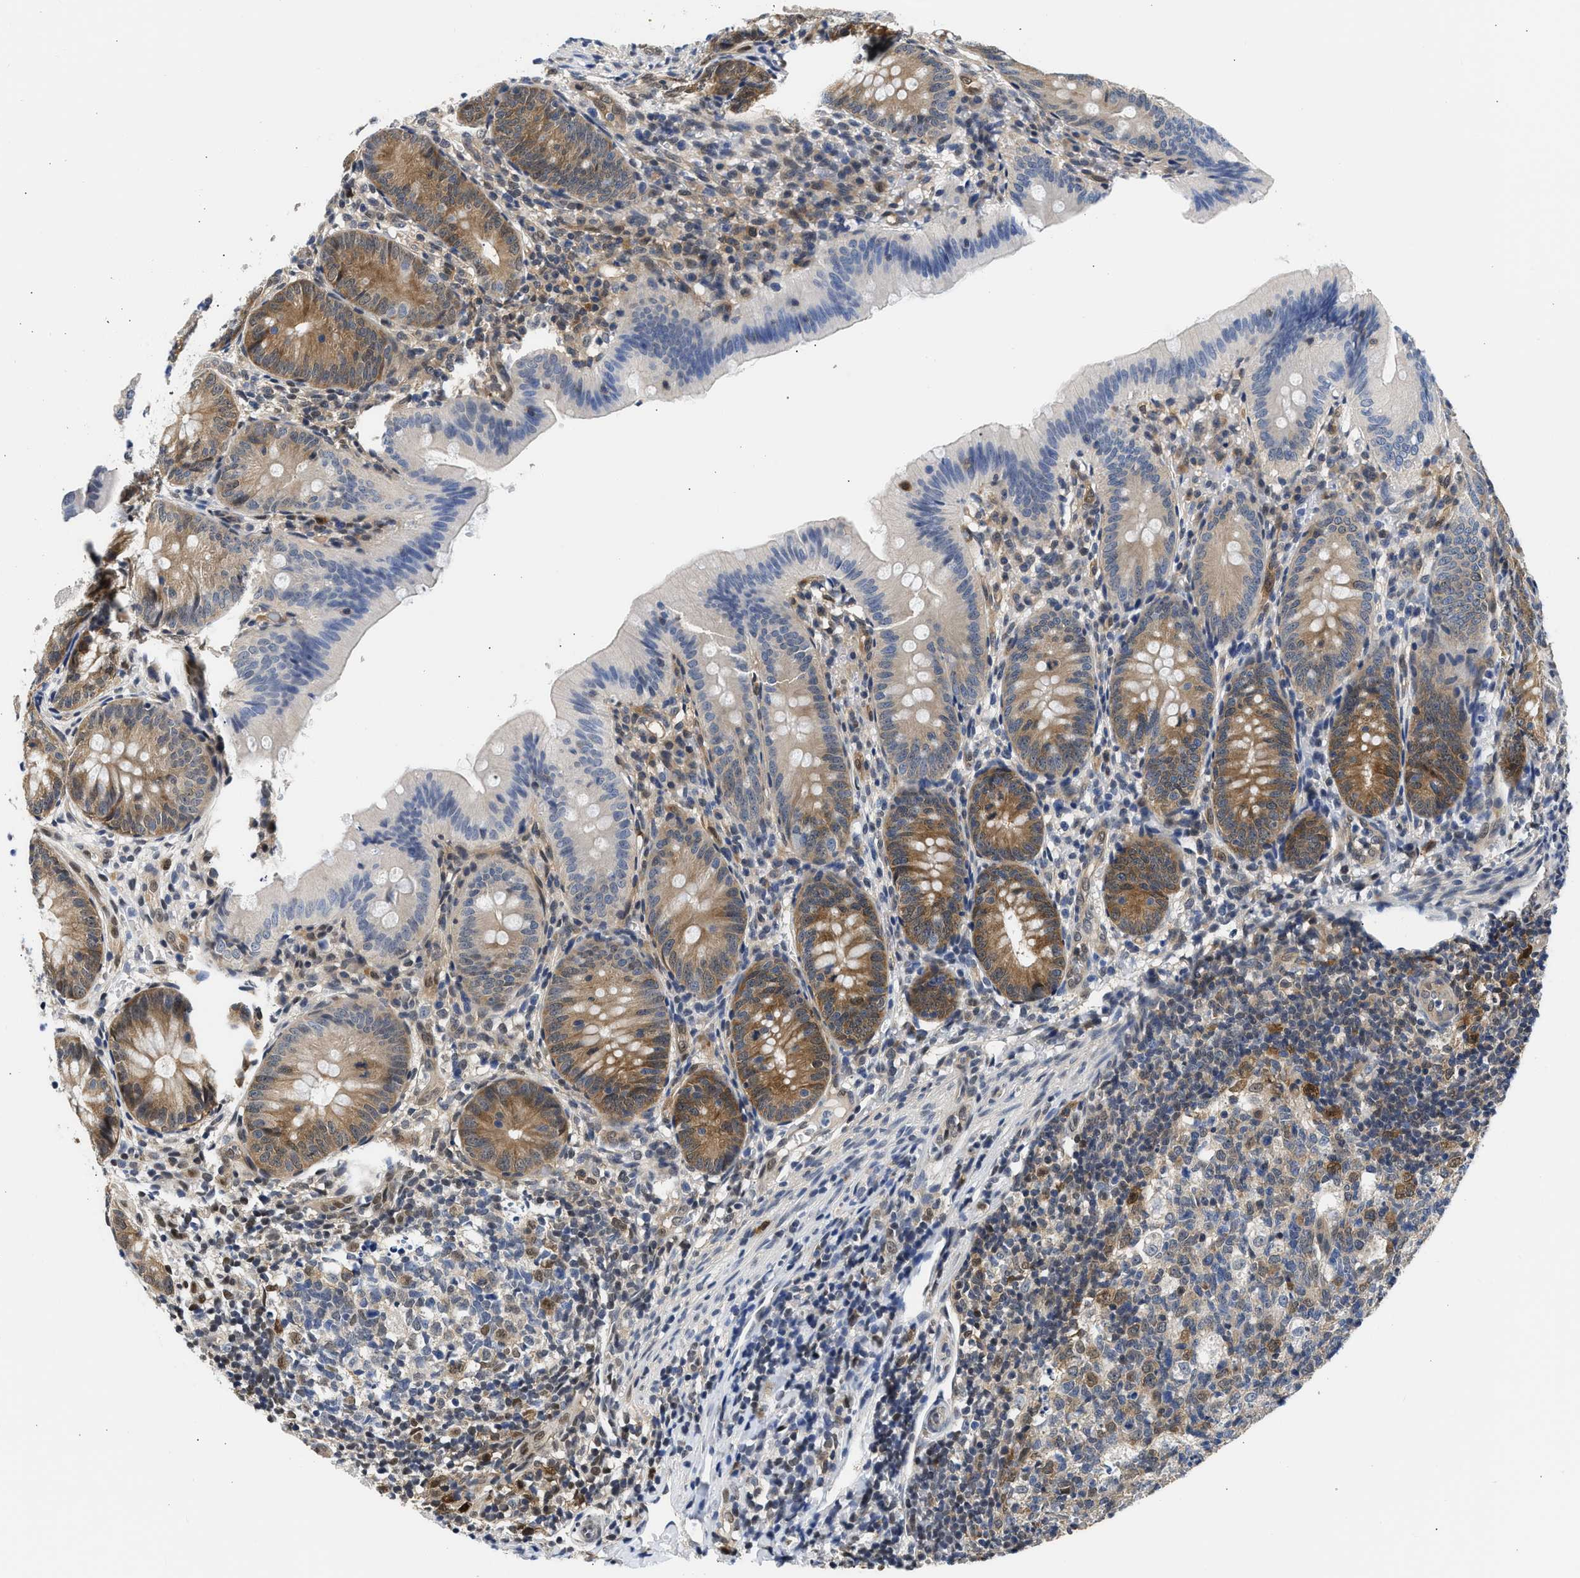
{"staining": {"intensity": "moderate", "quantity": "25%-75%", "location": "cytoplasmic/membranous,nuclear"}, "tissue": "appendix", "cell_type": "Glandular cells", "image_type": "normal", "snomed": [{"axis": "morphology", "description": "Normal tissue, NOS"}, {"axis": "topography", "description": "Appendix"}], "caption": "A medium amount of moderate cytoplasmic/membranous,nuclear expression is seen in approximately 25%-75% of glandular cells in normal appendix.", "gene": "XPO5", "patient": {"sex": "male", "age": 1}}